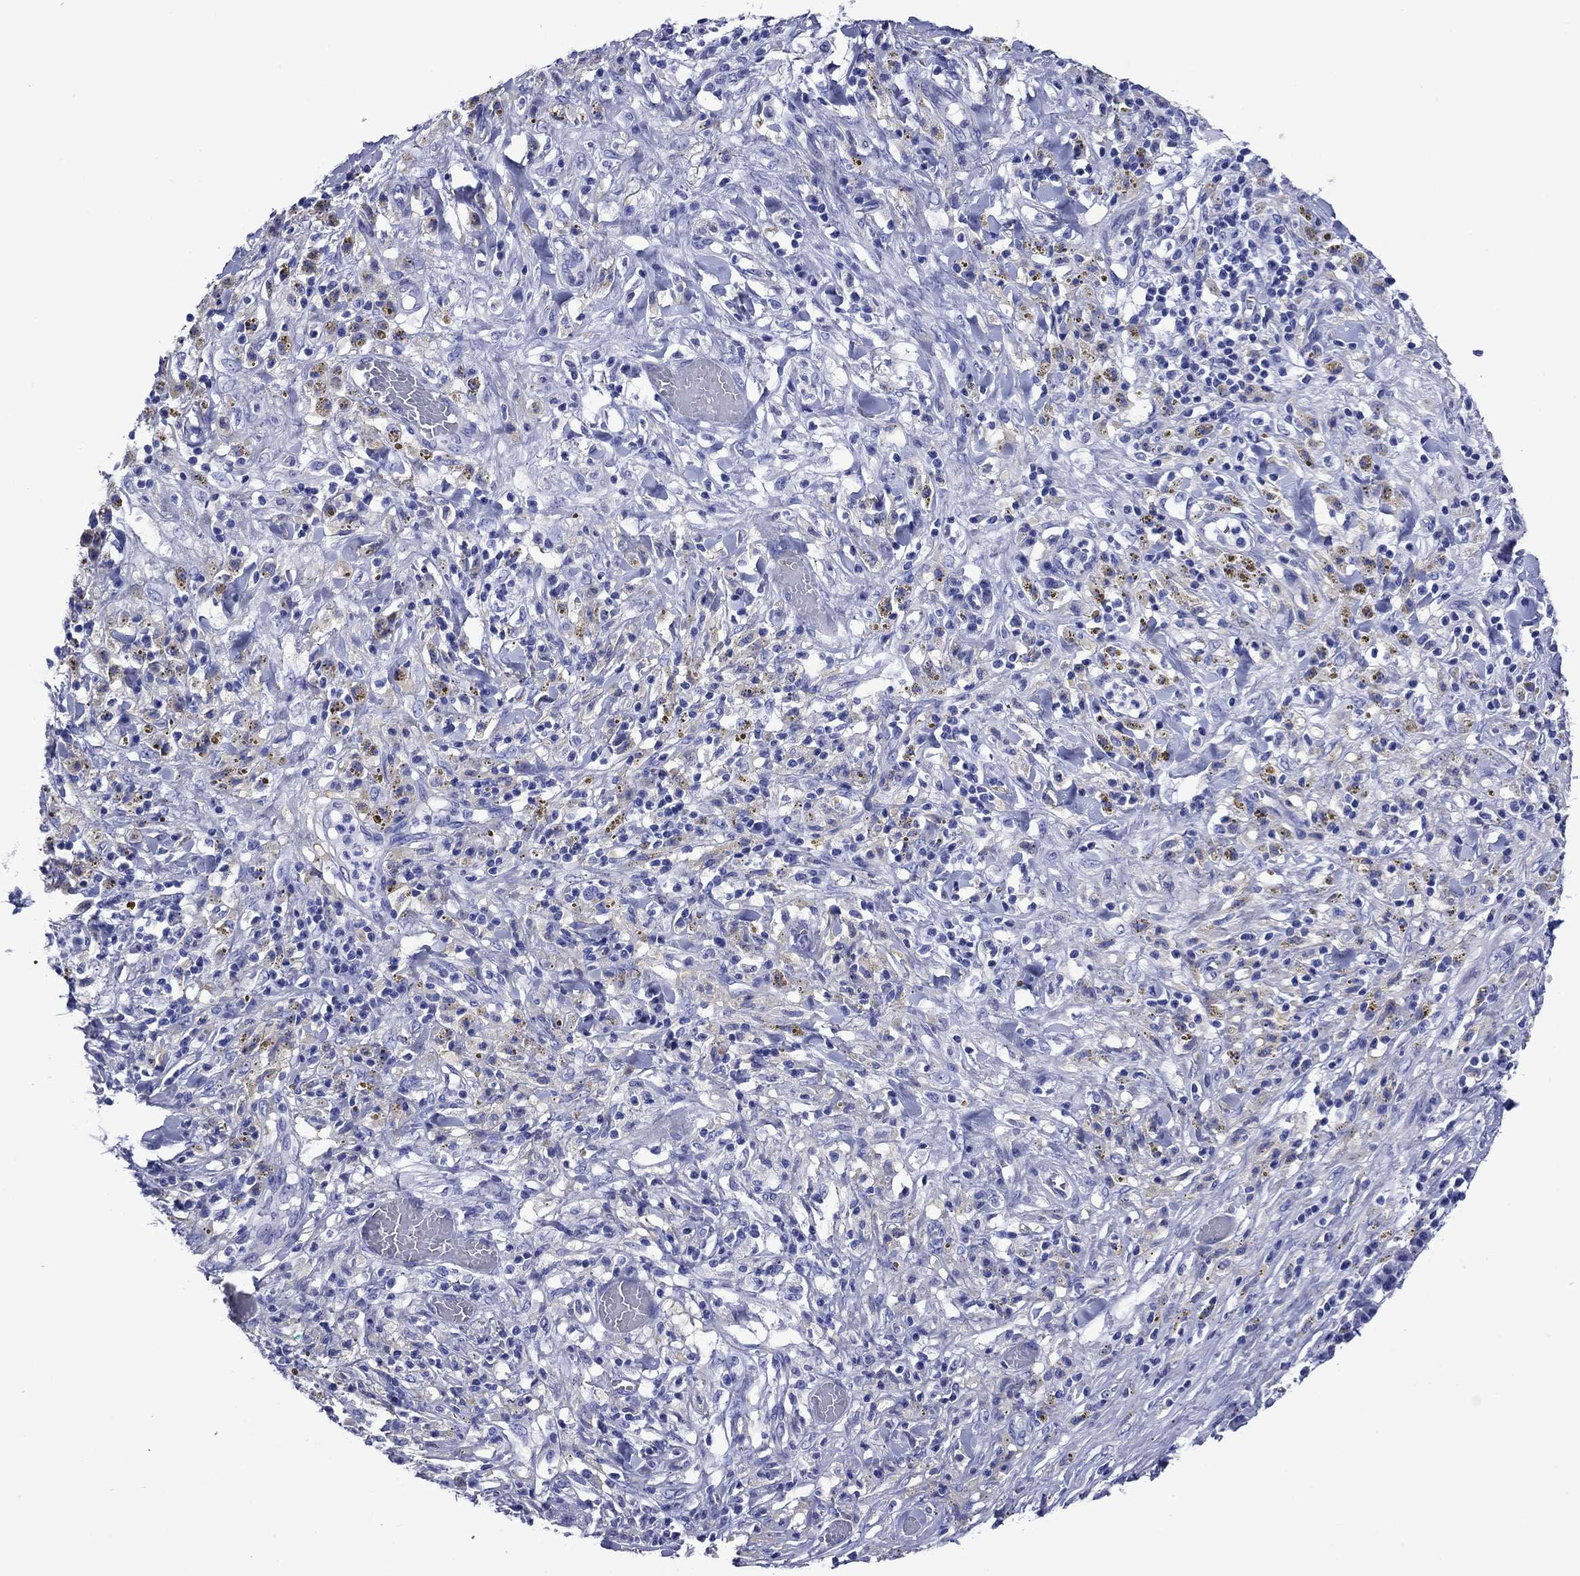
{"staining": {"intensity": "negative", "quantity": "none", "location": "none"}, "tissue": "melanoma", "cell_type": "Tumor cells", "image_type": "cancer", "snomed": [{"axis": "morphology", "description": "Malignant melanoma, NOS"}, {"axis": "topography", "description": "Skin"}], "caption": "Photomicrograph shows no protein staining in tumor cells of malignant melanoma tissue.", "gene": "SLC1A2", "patient": {"sex": "female", "age": 91}}